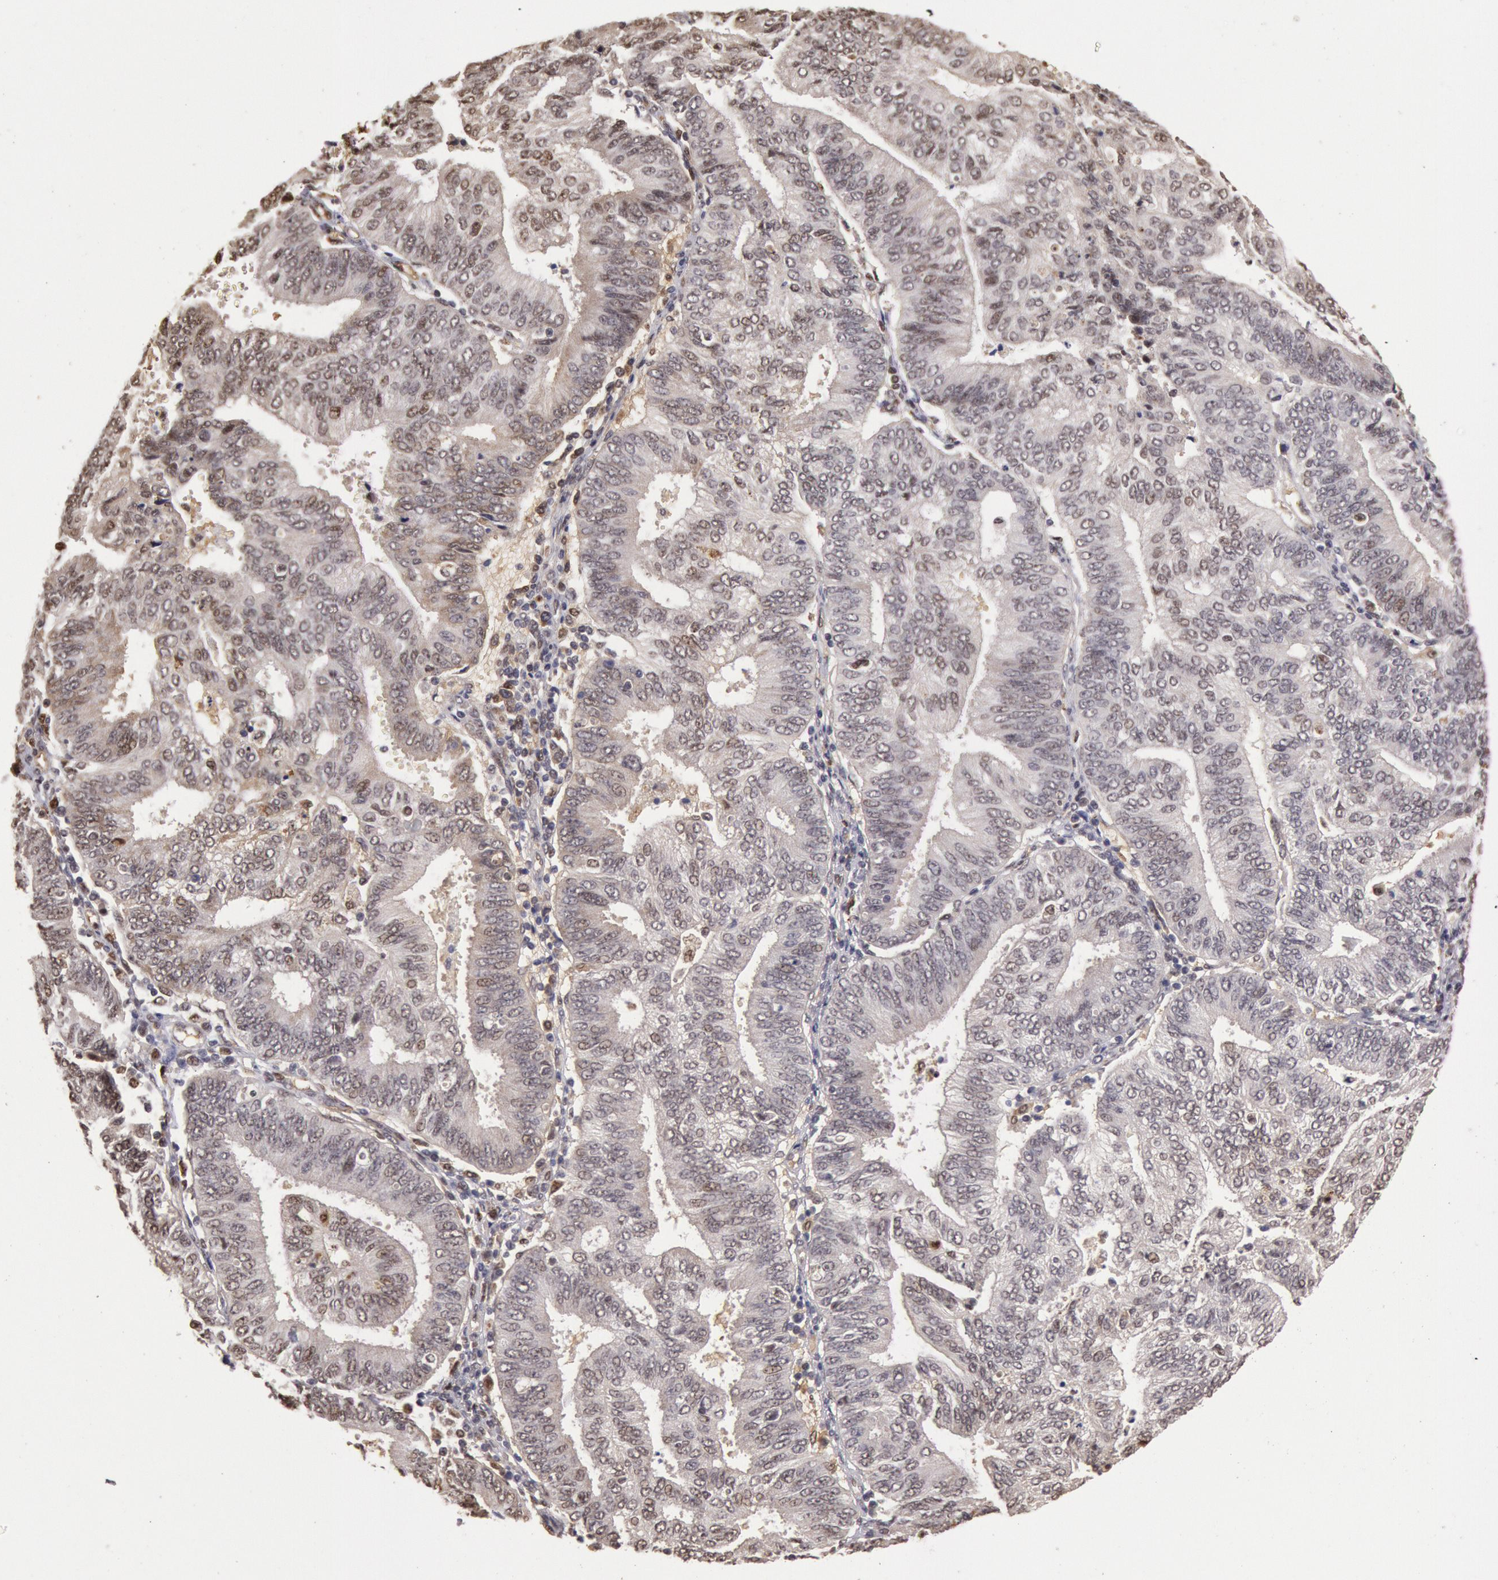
{"staining": {"intensity": "weak", "quantity": ">75%", "location": "nuclear"}, "tissue": "endometrial cancer", "cell_type": "Tumor cells", "image_type": "cancer", "snomed": [{"axis": "morphology", "description": "Adenocarcinoma, NOS"}, {"axis": "topography", "description": "Endometrium"}], "caption": "High-power microscopy captured an immunohistochemistry (IHC) image of adenocarcinoma (endometrial), revealing weak nuclear expression in approximately >75% of tumor cells. (DAB (3,3'-diaminobenzidine) IHC, brown staining for protein, blue staining for nuclei).", "gene": "LIG4", "patient": {"sex": "female", "age": 55}}